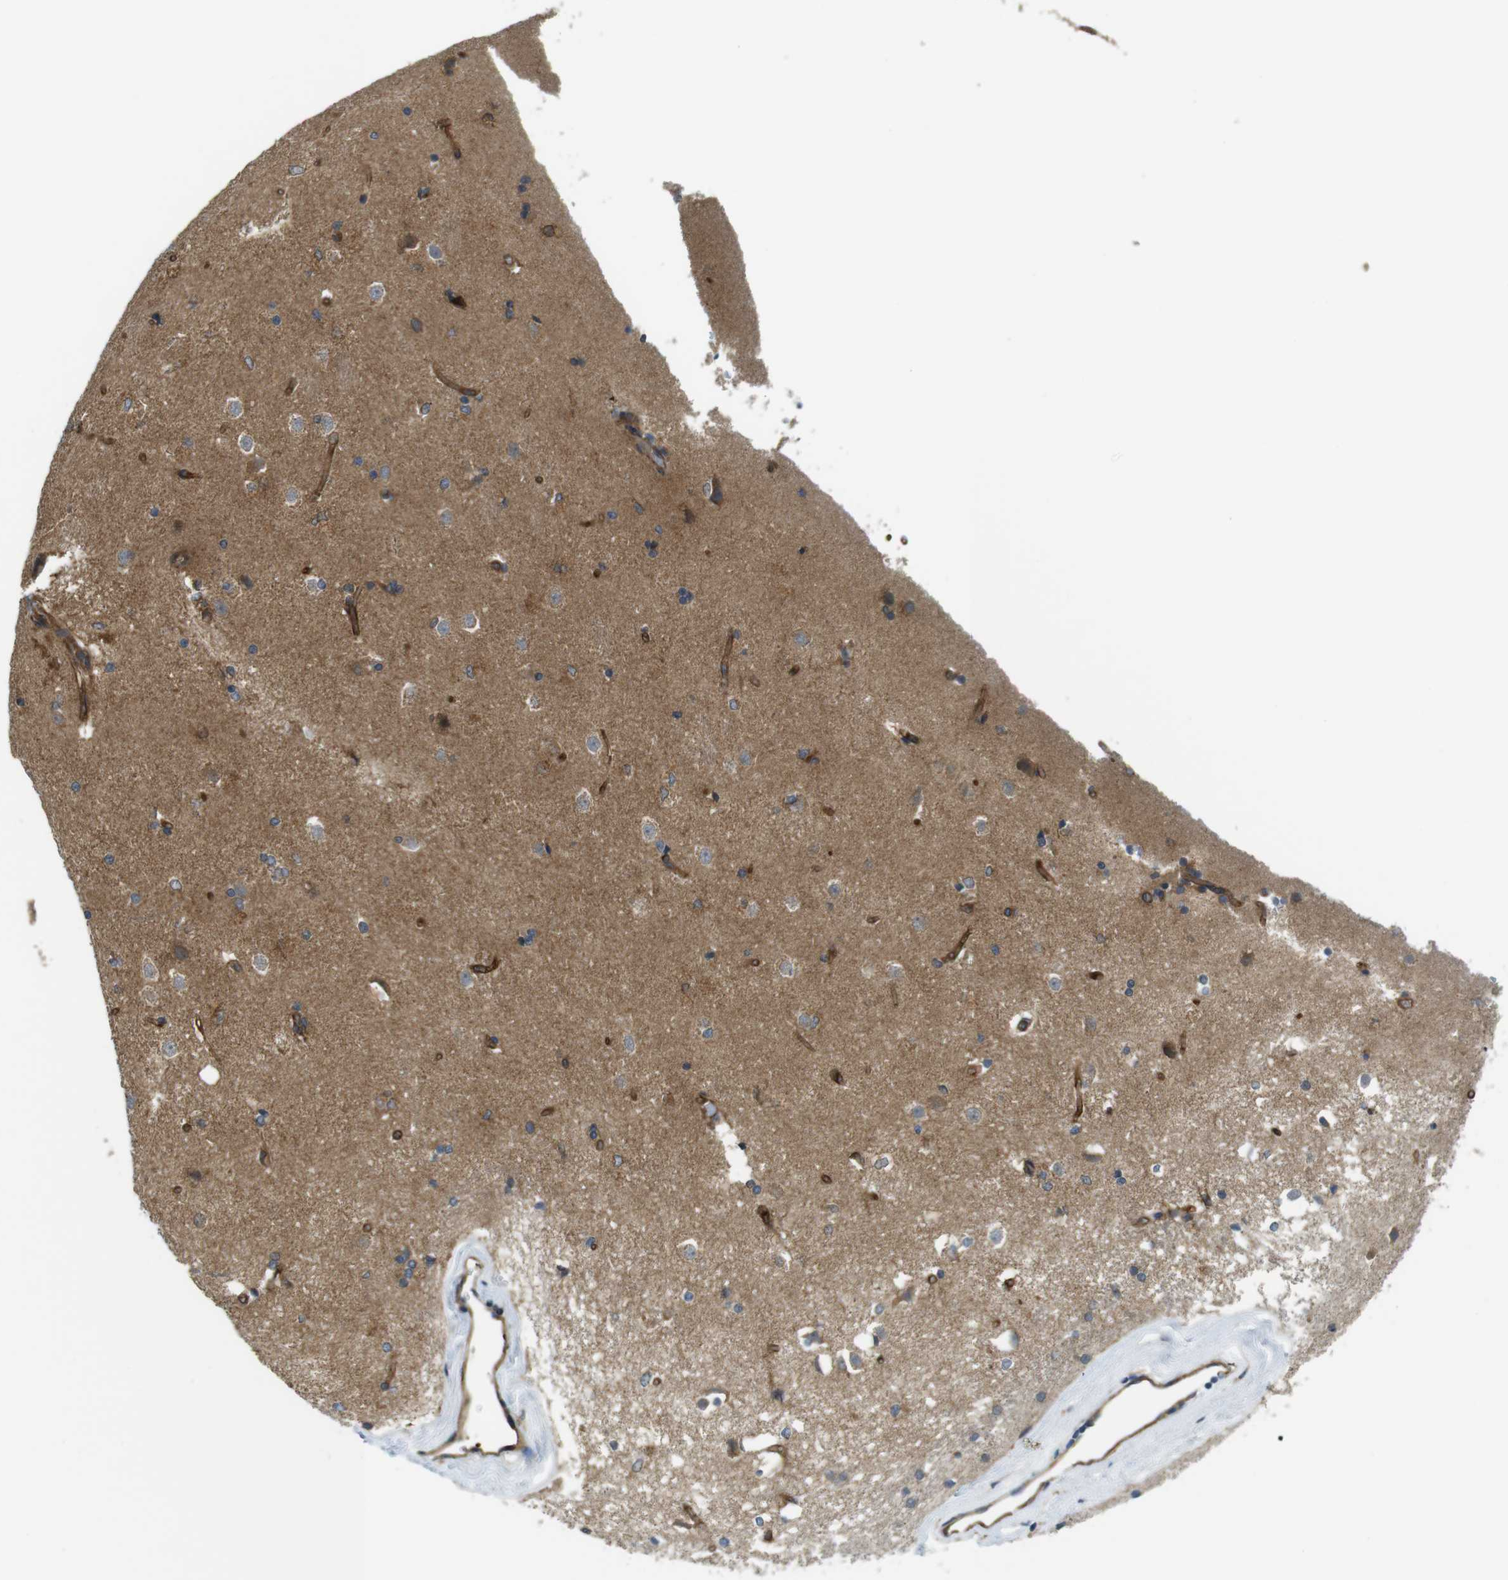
{"staining": {"intensity": "moderate", "quantity": "25%-75%", "location": "cytoplasmic/membranous,nuclear"}, "tissue": "caudate", "cell_type": "Glial cells", "image_type": "normal", "snomed": [{"axis": "morphology", "description": "Normal tissue, NOS"}, {"axis": "topography", "description": "Lateral ventricle wall"}], "caption": "Protein analysis of unremarkable caudate shows moderate cytoplasmic/membranous,nuclear expression in approximately 25%-75% of glial cells.", "gene": "TSC1", "patient": {"sex": "female", "age": 19}}